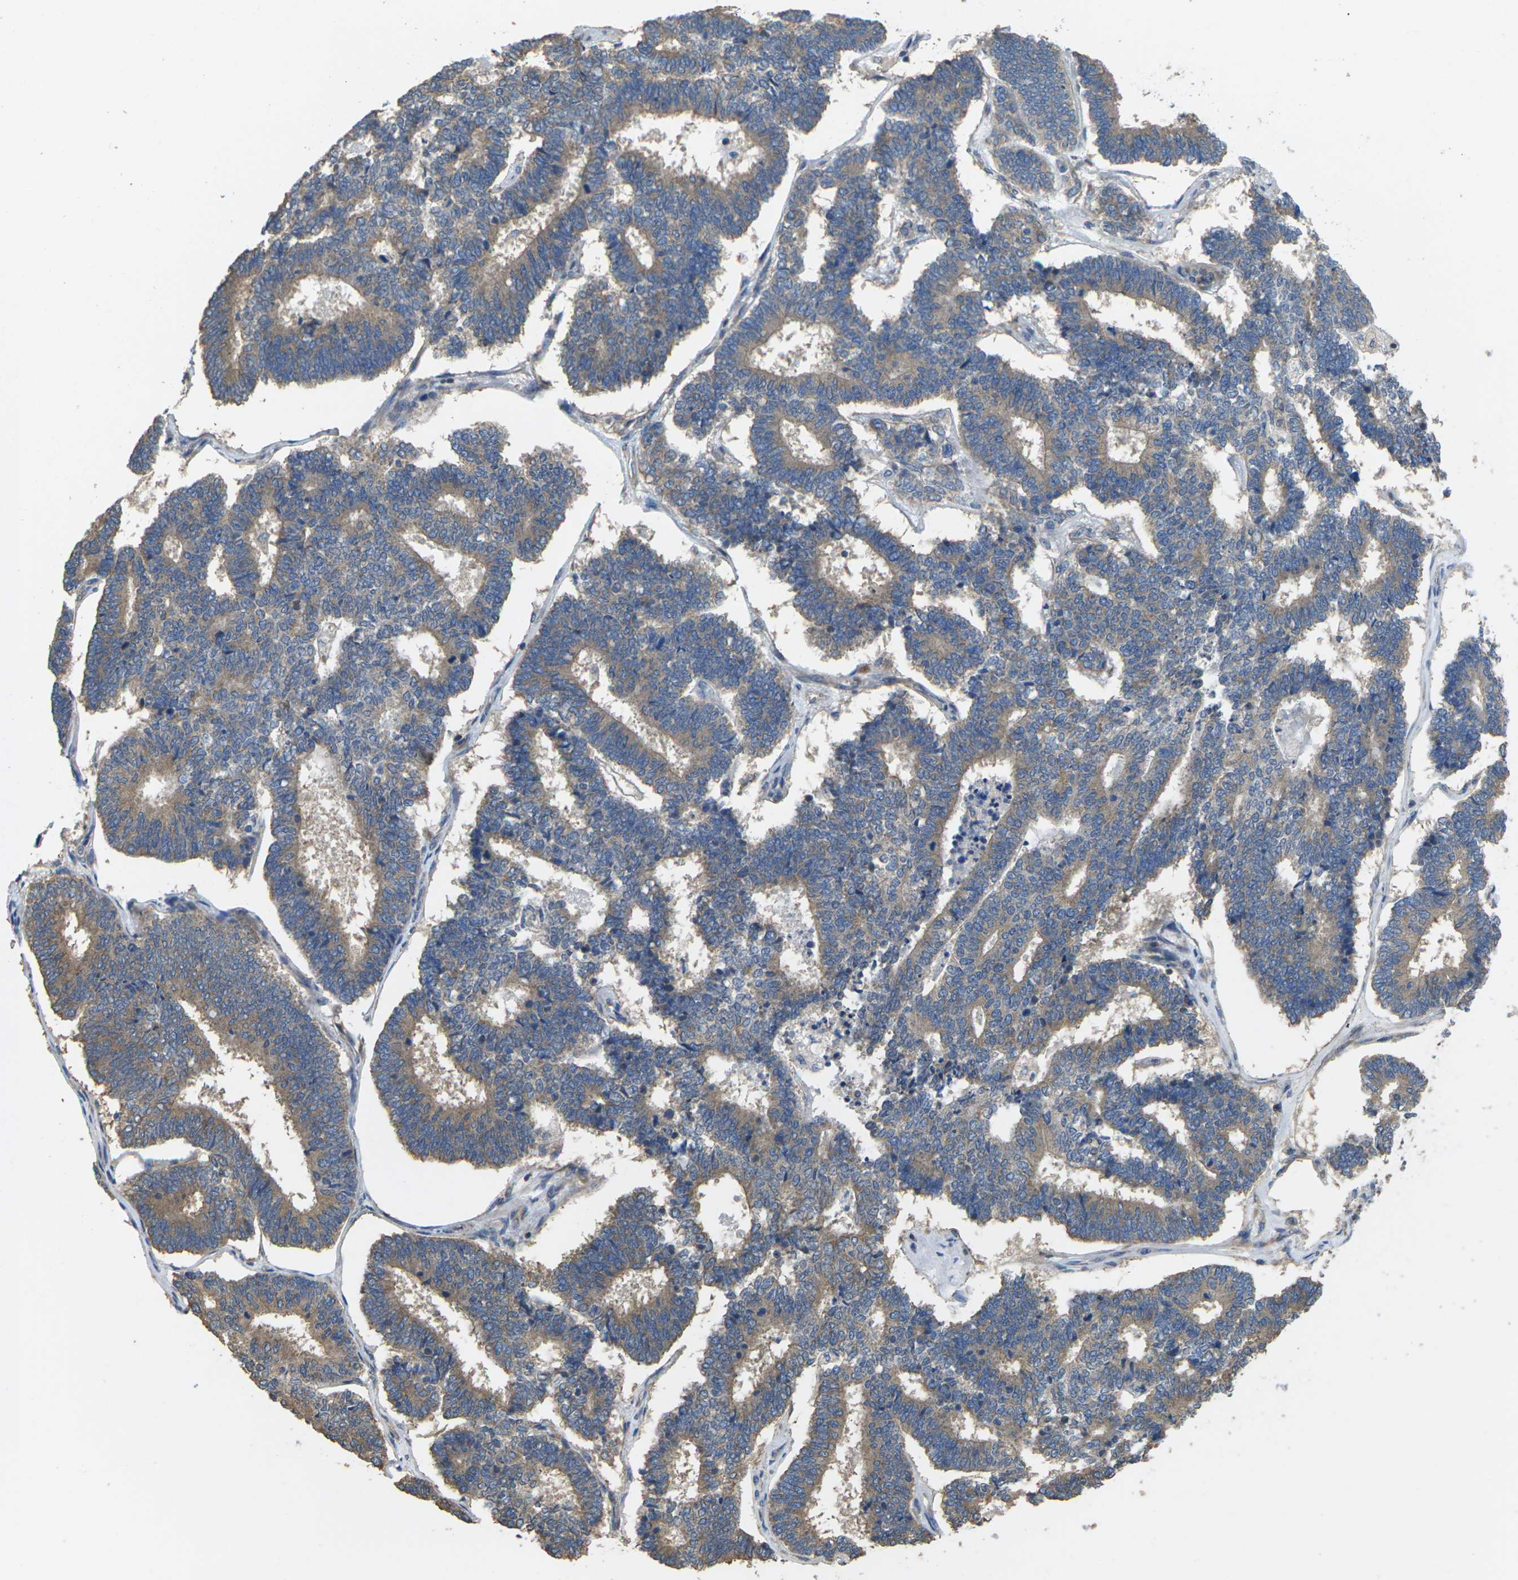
{"staining": {"intensity": "weak", "quantity": ">75%", "location": "cytoplasmic/membranous"}, "tissue": "endometrial cancer", "cell_type": "Tumor cells", "image_type": "cancer", "snomed": [{"axis": "morphology", "description": "Adenocarcinoma, NOS"}, {"axis": "topography", "description": "Endometrium"}], "caption": "Immunohistochemical staining of endometrial adenocarcinoma exhibits low levels of weak cytoplasmic/membranous protein expression in about >75% of tumor cells.", "gene": "TMCC2", "patient": {"sex": "female", "age": 70}}